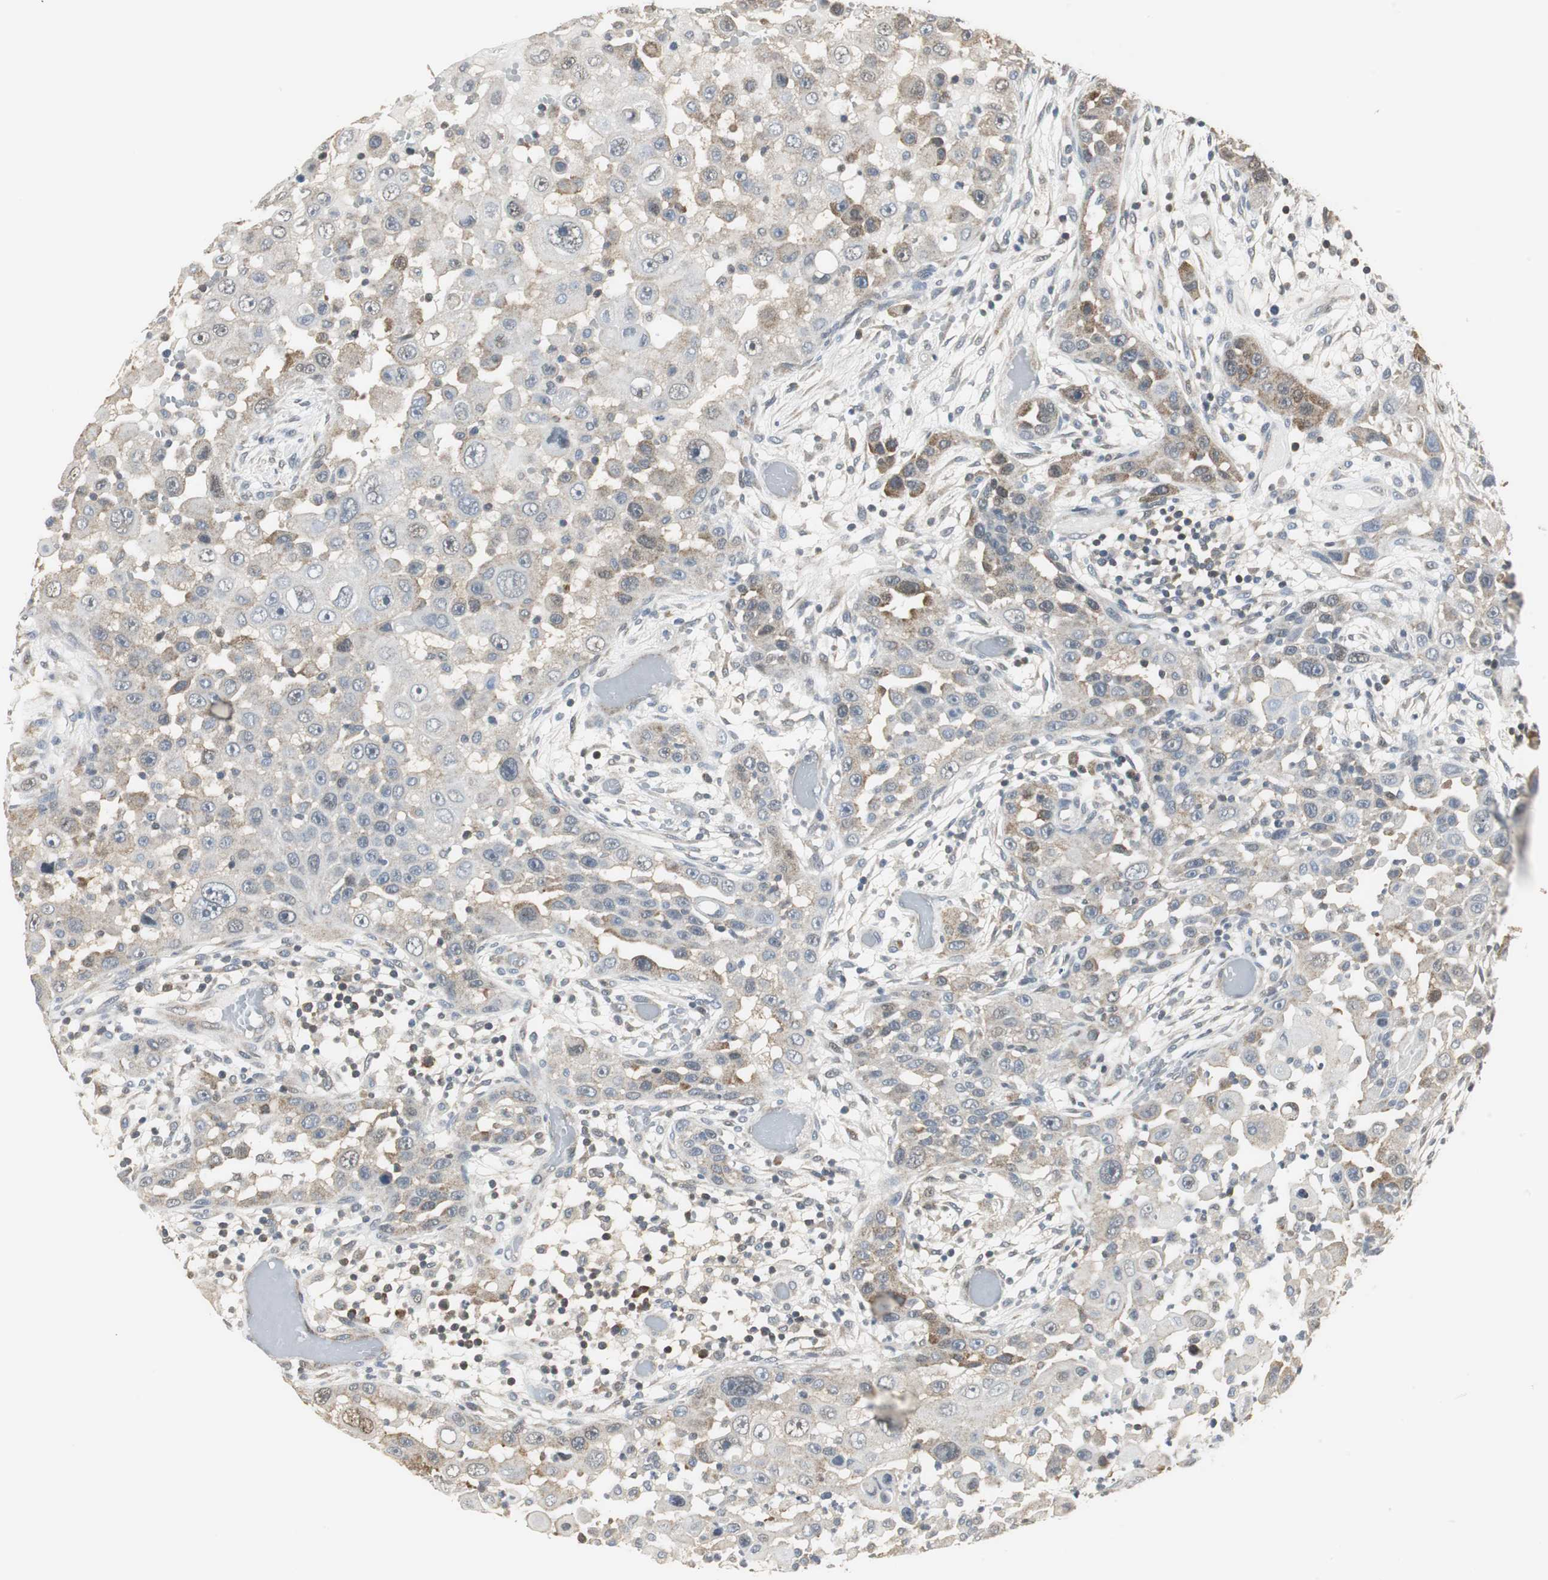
{"staining": {"intensity": "weak", "quantity": ">75%", "location": "cytoplasmic/membranous"}, "tissue": "head and neck cancer", "cell_type": "Tumor cells", "image_type": "cancer", "snomed": [{"axis": "morphology", "description": "Carcinoma, NOS"}, {"axis": "topography", "description": "Head-Neck"}], "caption": "Brown immunohistochemical staining in human head and neck cancer reveals weak cytoplasmic/membranous expression in about >75% of tumor cells.", "gene": "CCT5", "patient": {"sex": "male", "age": 87}}